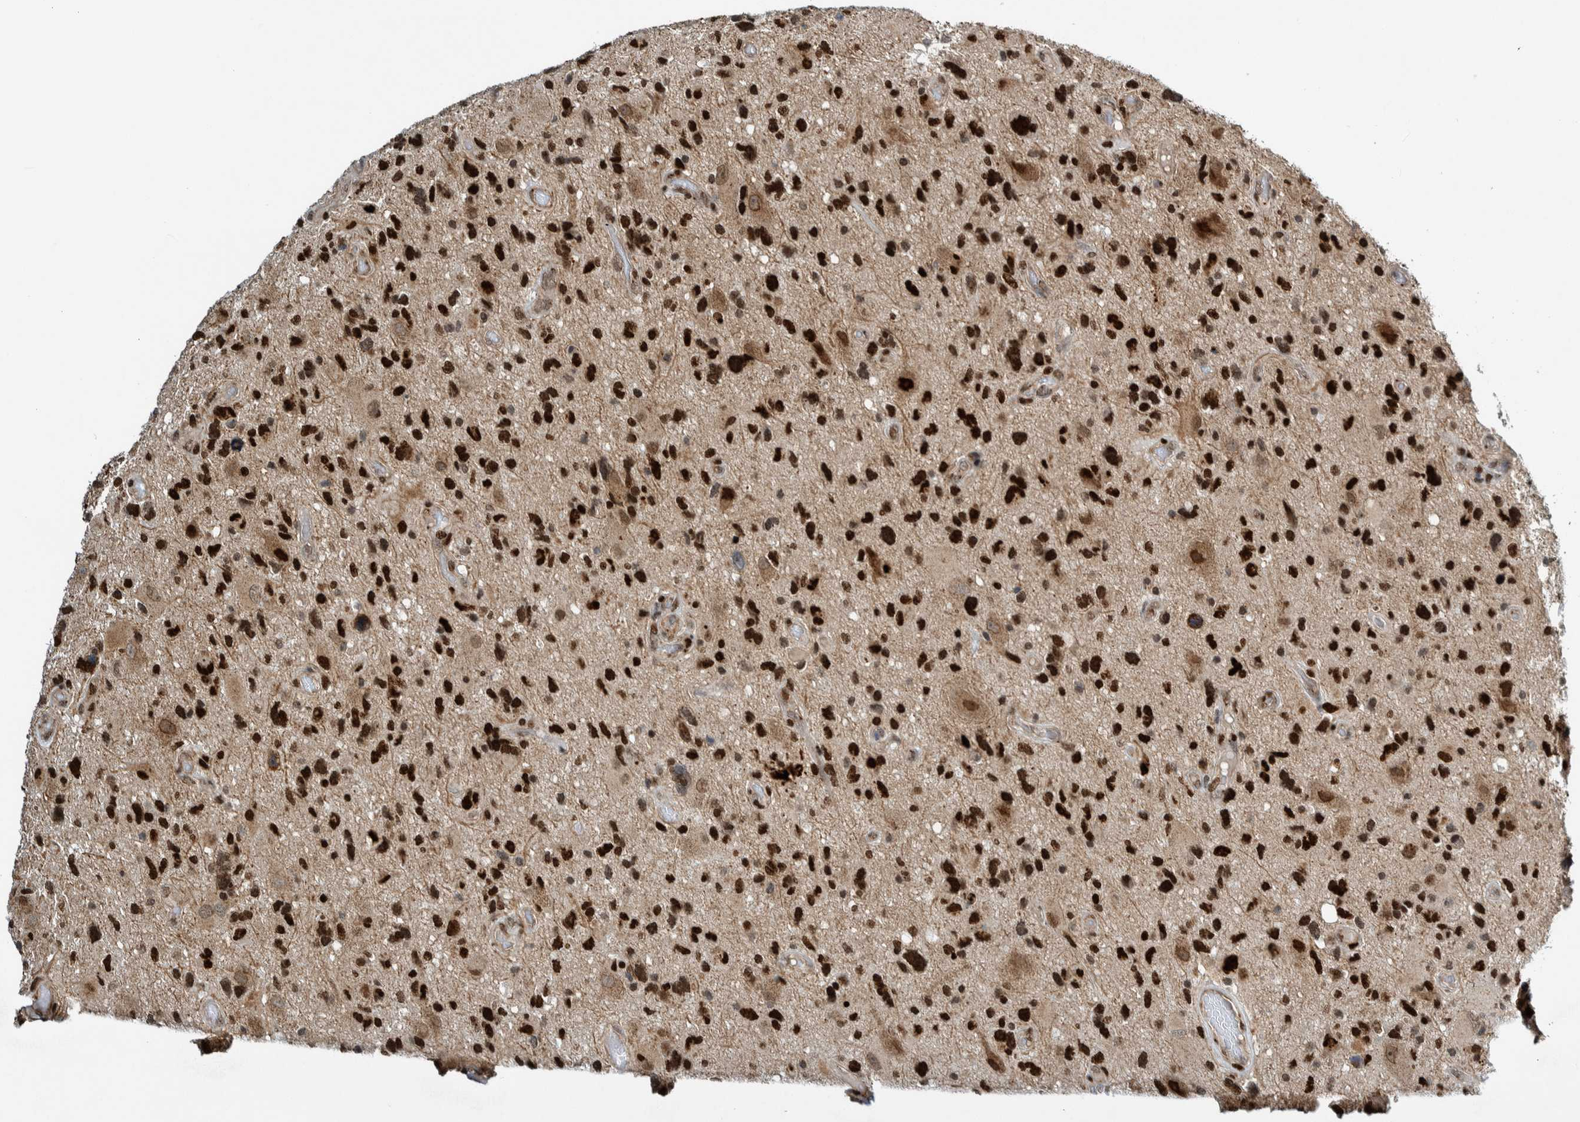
{"staining": {"intensity": "strong", "quantity": ">75%", "location": "nuclear"}, "tissue": "glioma", "cell_type": "Tumor cells", "image_type": "cancer", "snomed": [{"axis": "morphology", "description": "Glioma, malignant, High grade"}, {"axis": "topography", "description": "Brain"}], "caption": "High-magnification brightfield microscopy of glioma stained with DAB (brown) and counterstained with hematoxylin (blue). tumor cells exhibit strong nuclear staining is present in approximately>75% of cells. (Stains: DAB (3,3'-diaminobenzidine) in brown, nuclei in blue, Microscopy: brightfield microscopy at high magnification).", "gene": "CCDC57", "patient": {"sex": "male", "age": 33}}